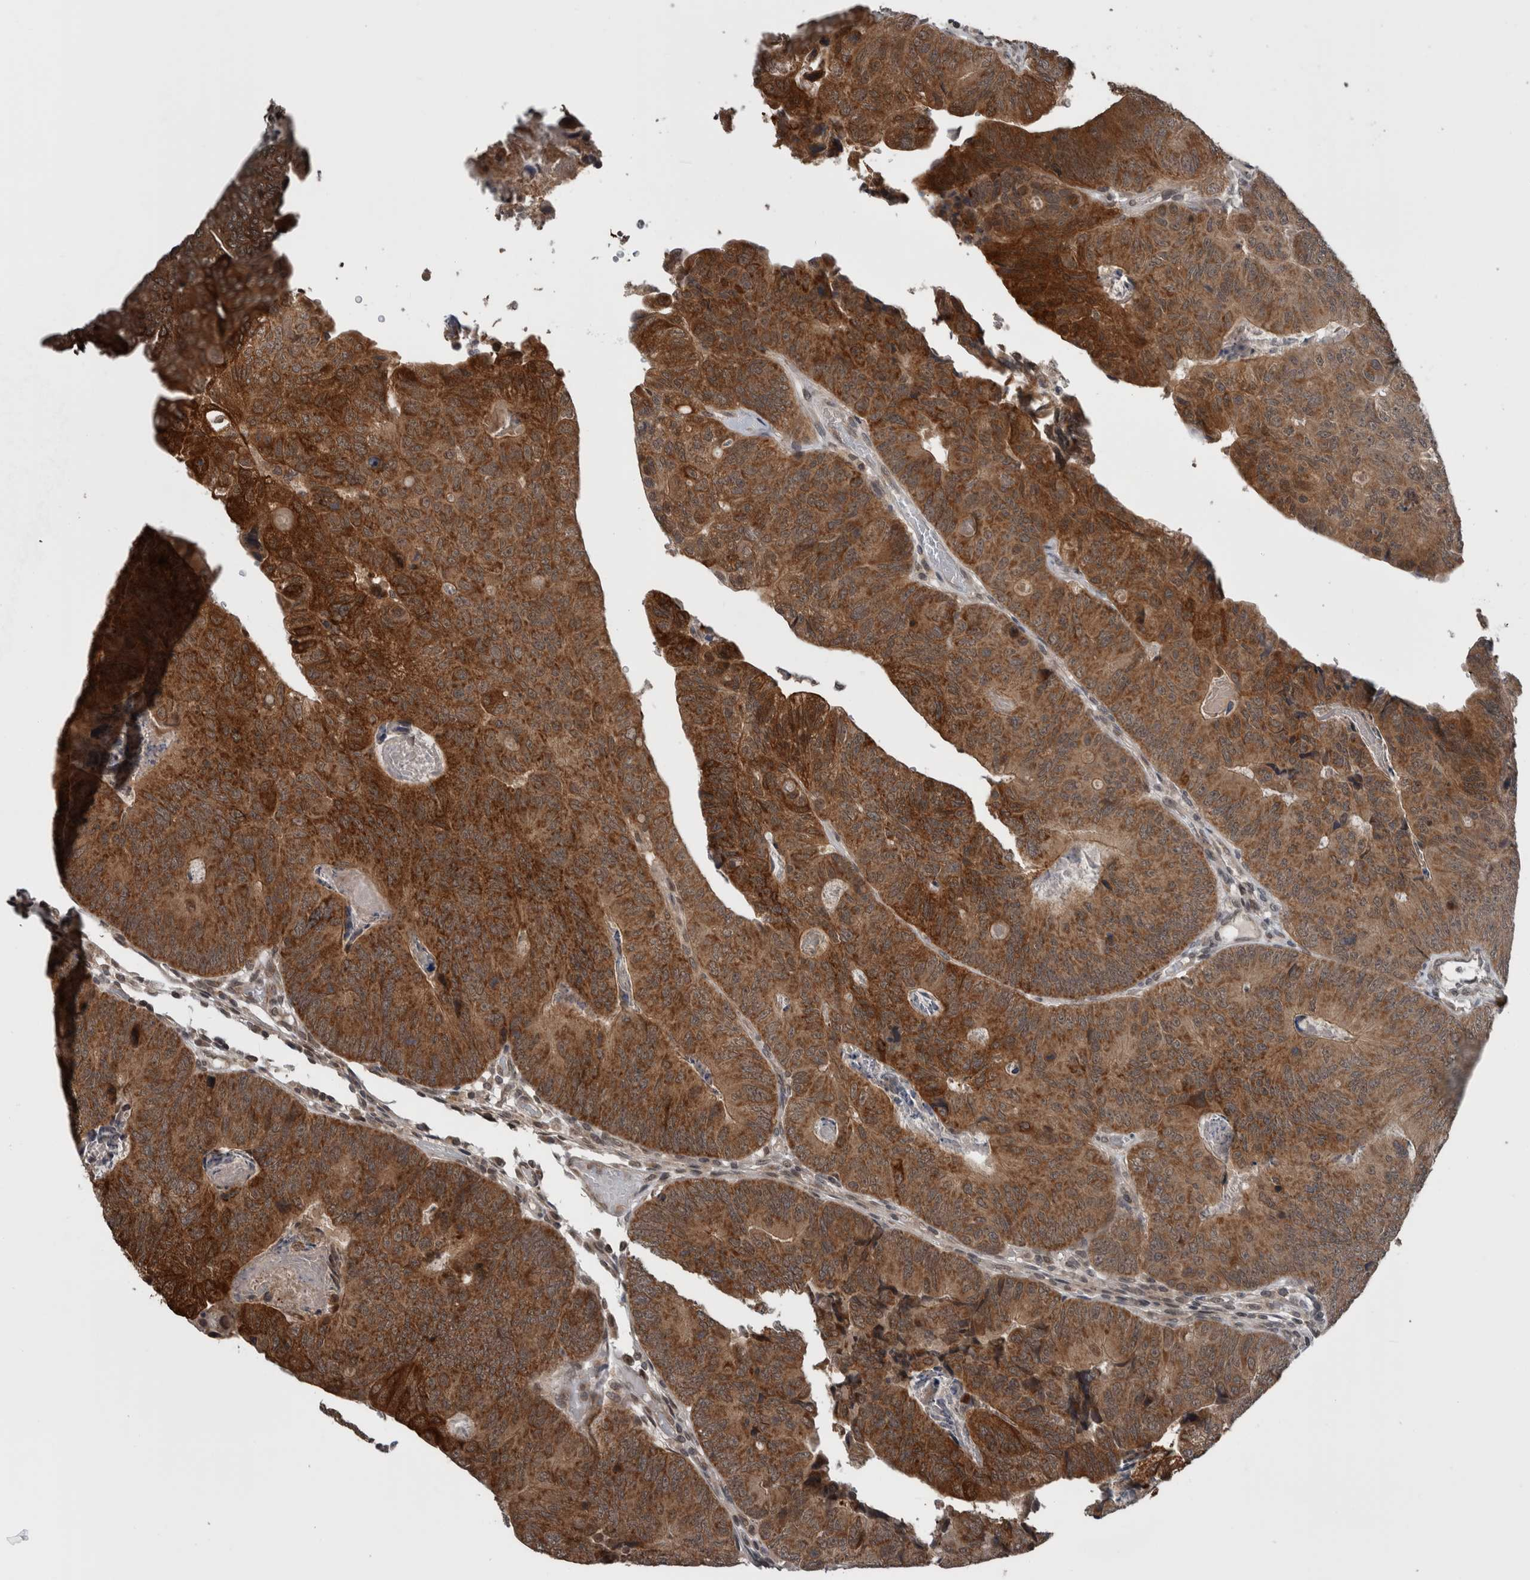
{"staining": {"intensity": "strong", "quantity": ">75%", "location": "cytoplasmic/membranous"}, "tissue": "colorectal cancer", "cell_type": "Tumor cells", "image_type": "cancer", "snomed": [{"axis": "morphology", "description": "Adenocarcinoma, NOS"}, {"axis": "topography", "description": "Colon"}], "caption": "Immunohistochemistry (DAB (3,3'-diaminobenzidine)) staining of human adenocarcinoma (colorectal) shows strong cytoplasmic/membranous protein positivity in approximately >75% of tumor cells.", "gene": "ENY2", "patient": {"sex": "female", "age": 67}}